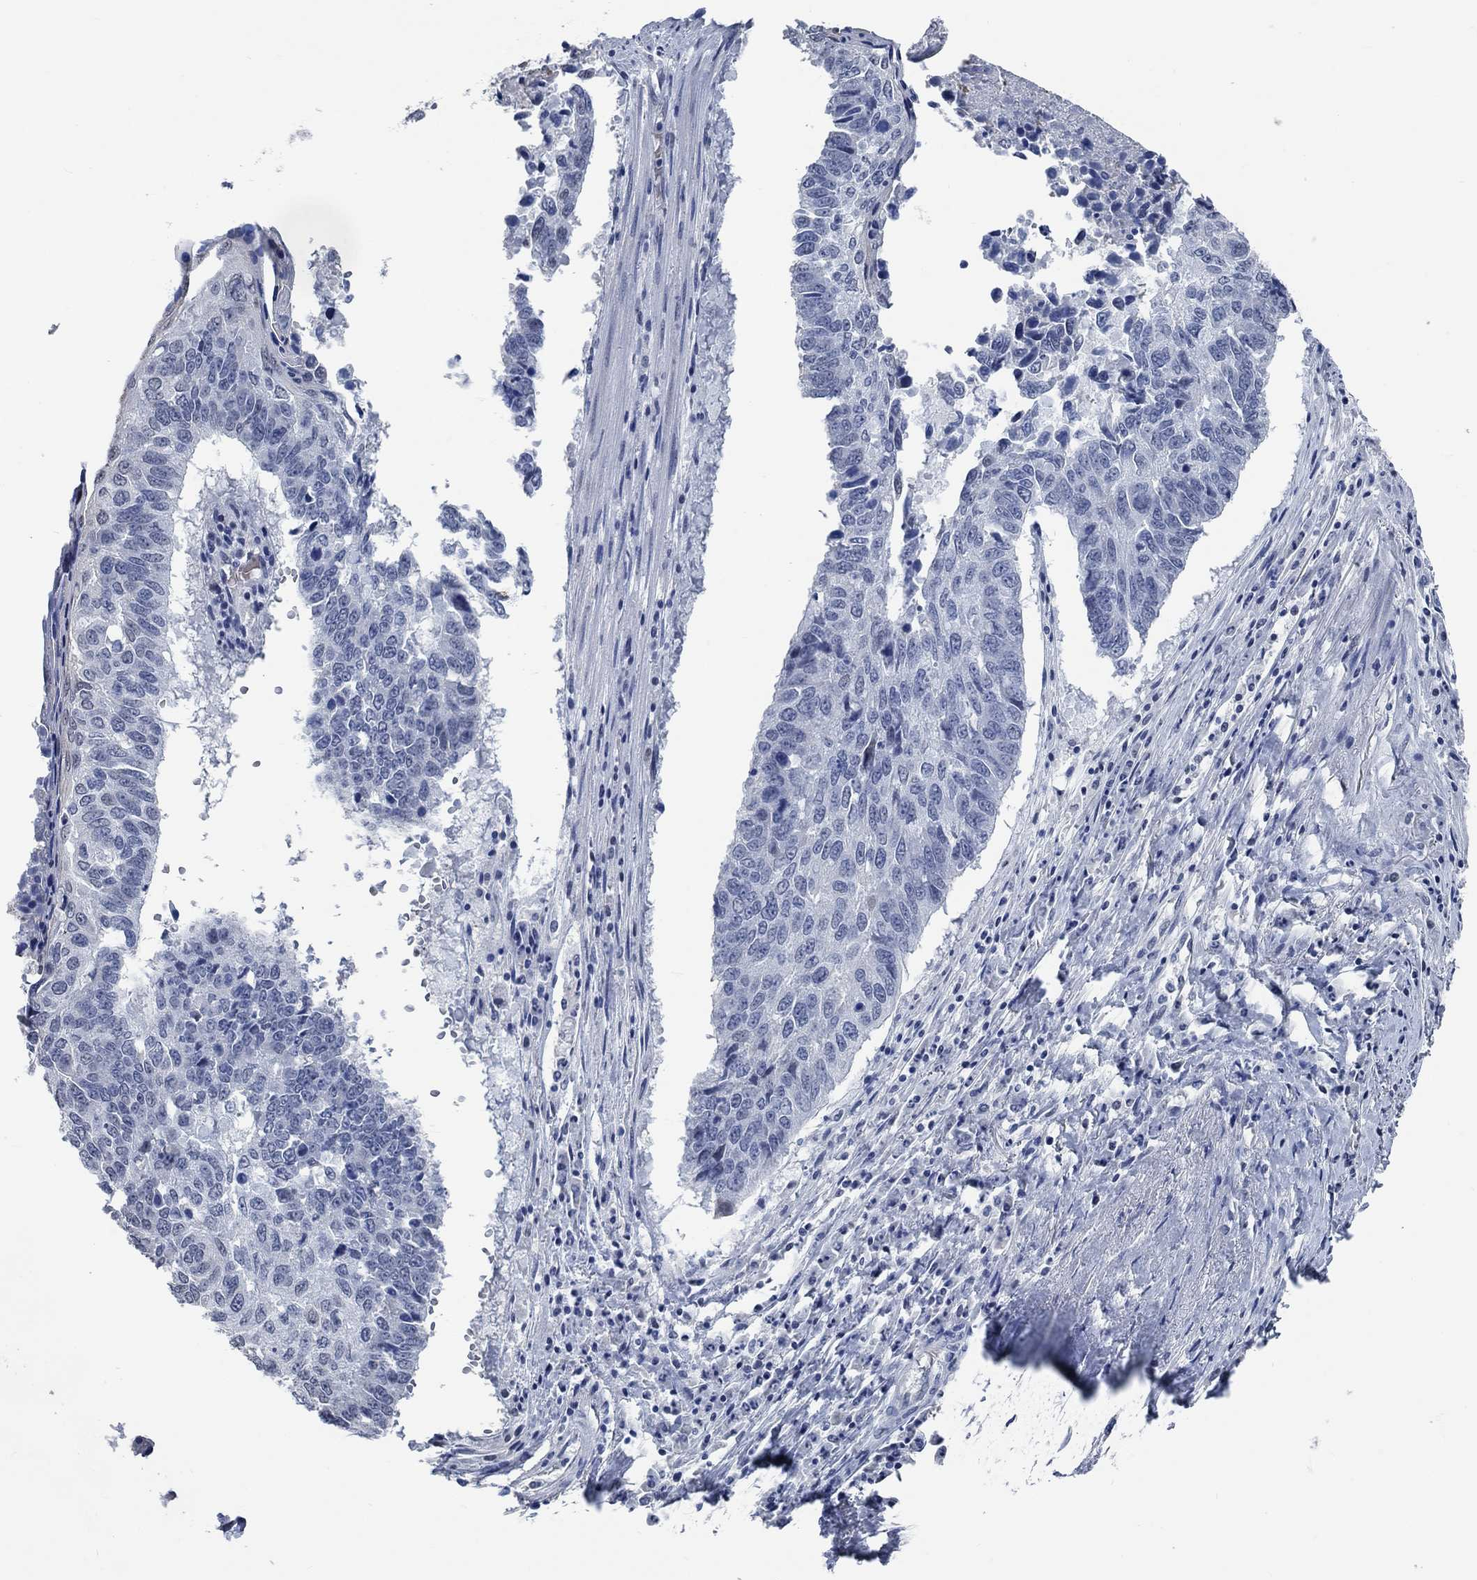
{"staining": {"intensity": "negative", "quantity": "none", "location": "none"}, "tissue": "lung cancer", "cell_type": "Tumor cells", "image_type": "cancer", "snomed": [{"axis": "morphology", "description": "Squamous cell carcinoma, NOS"}, {"axis": "topography", "description": "Lung"}], "caption": "The micrograph displays no staining of tumor cells in lung cancer (squamous cell carcinoma).", "gene": "OBSCN", "patient": {"sex": "male", "age": 73}}